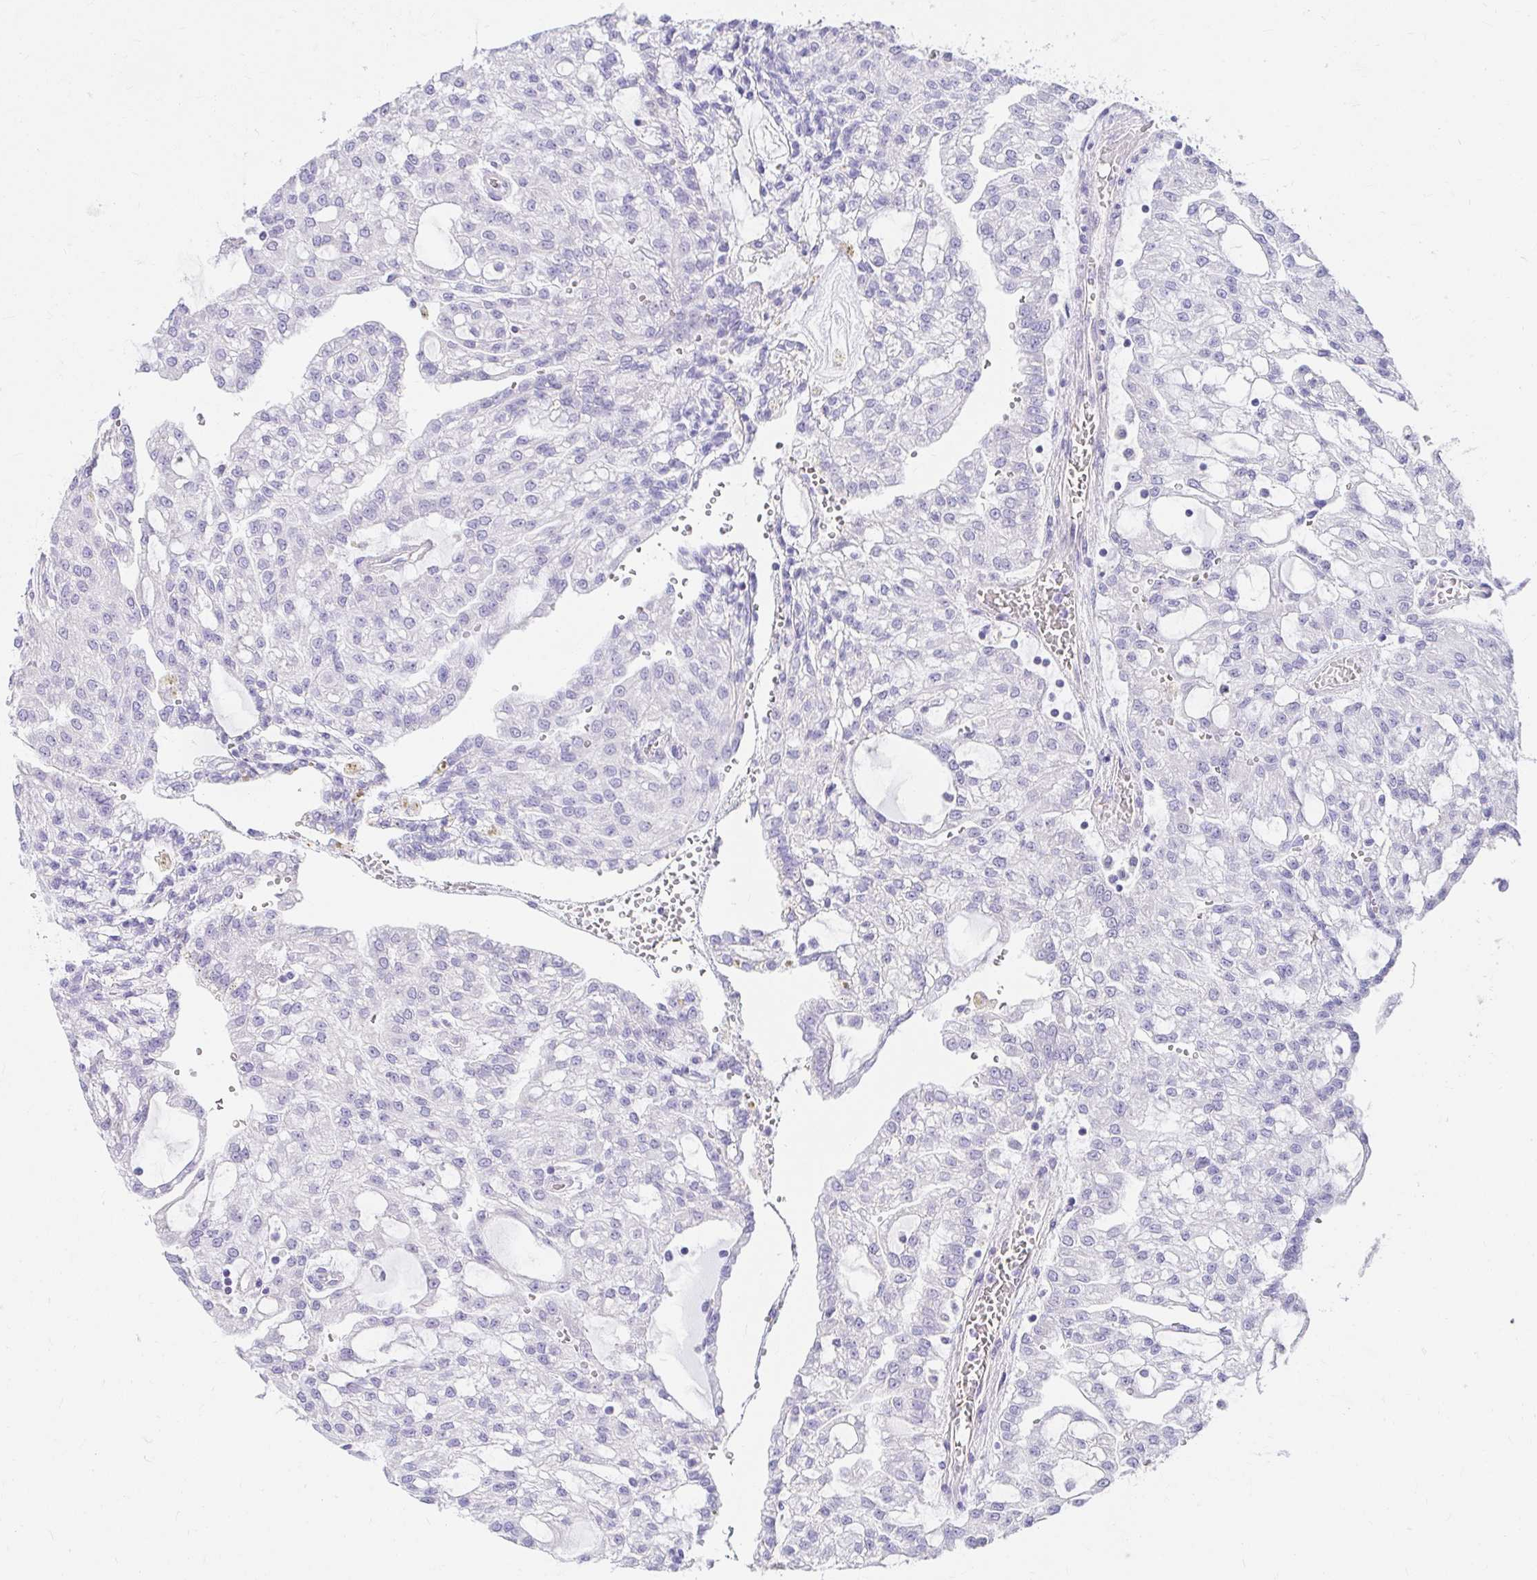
{"staining": {"intensity": "negative", "quantity": "none", "location": "none"}, "tissue": "renal cancer", "cell_type": "Tumor cells", "image_type": "cancer", "snomed": [{"axis": "morphology", "description": "Adenocarcinoma, NOS"}, {"axis": "topography", "description": "Kidney"}], "caption": "This is an immunohistochemistry micrograph of human adenocarcinoma (renal). There is no positivity in tumor cells.", "gene": "VGLL1", "patient": {"sex": "male", "age": 63}}